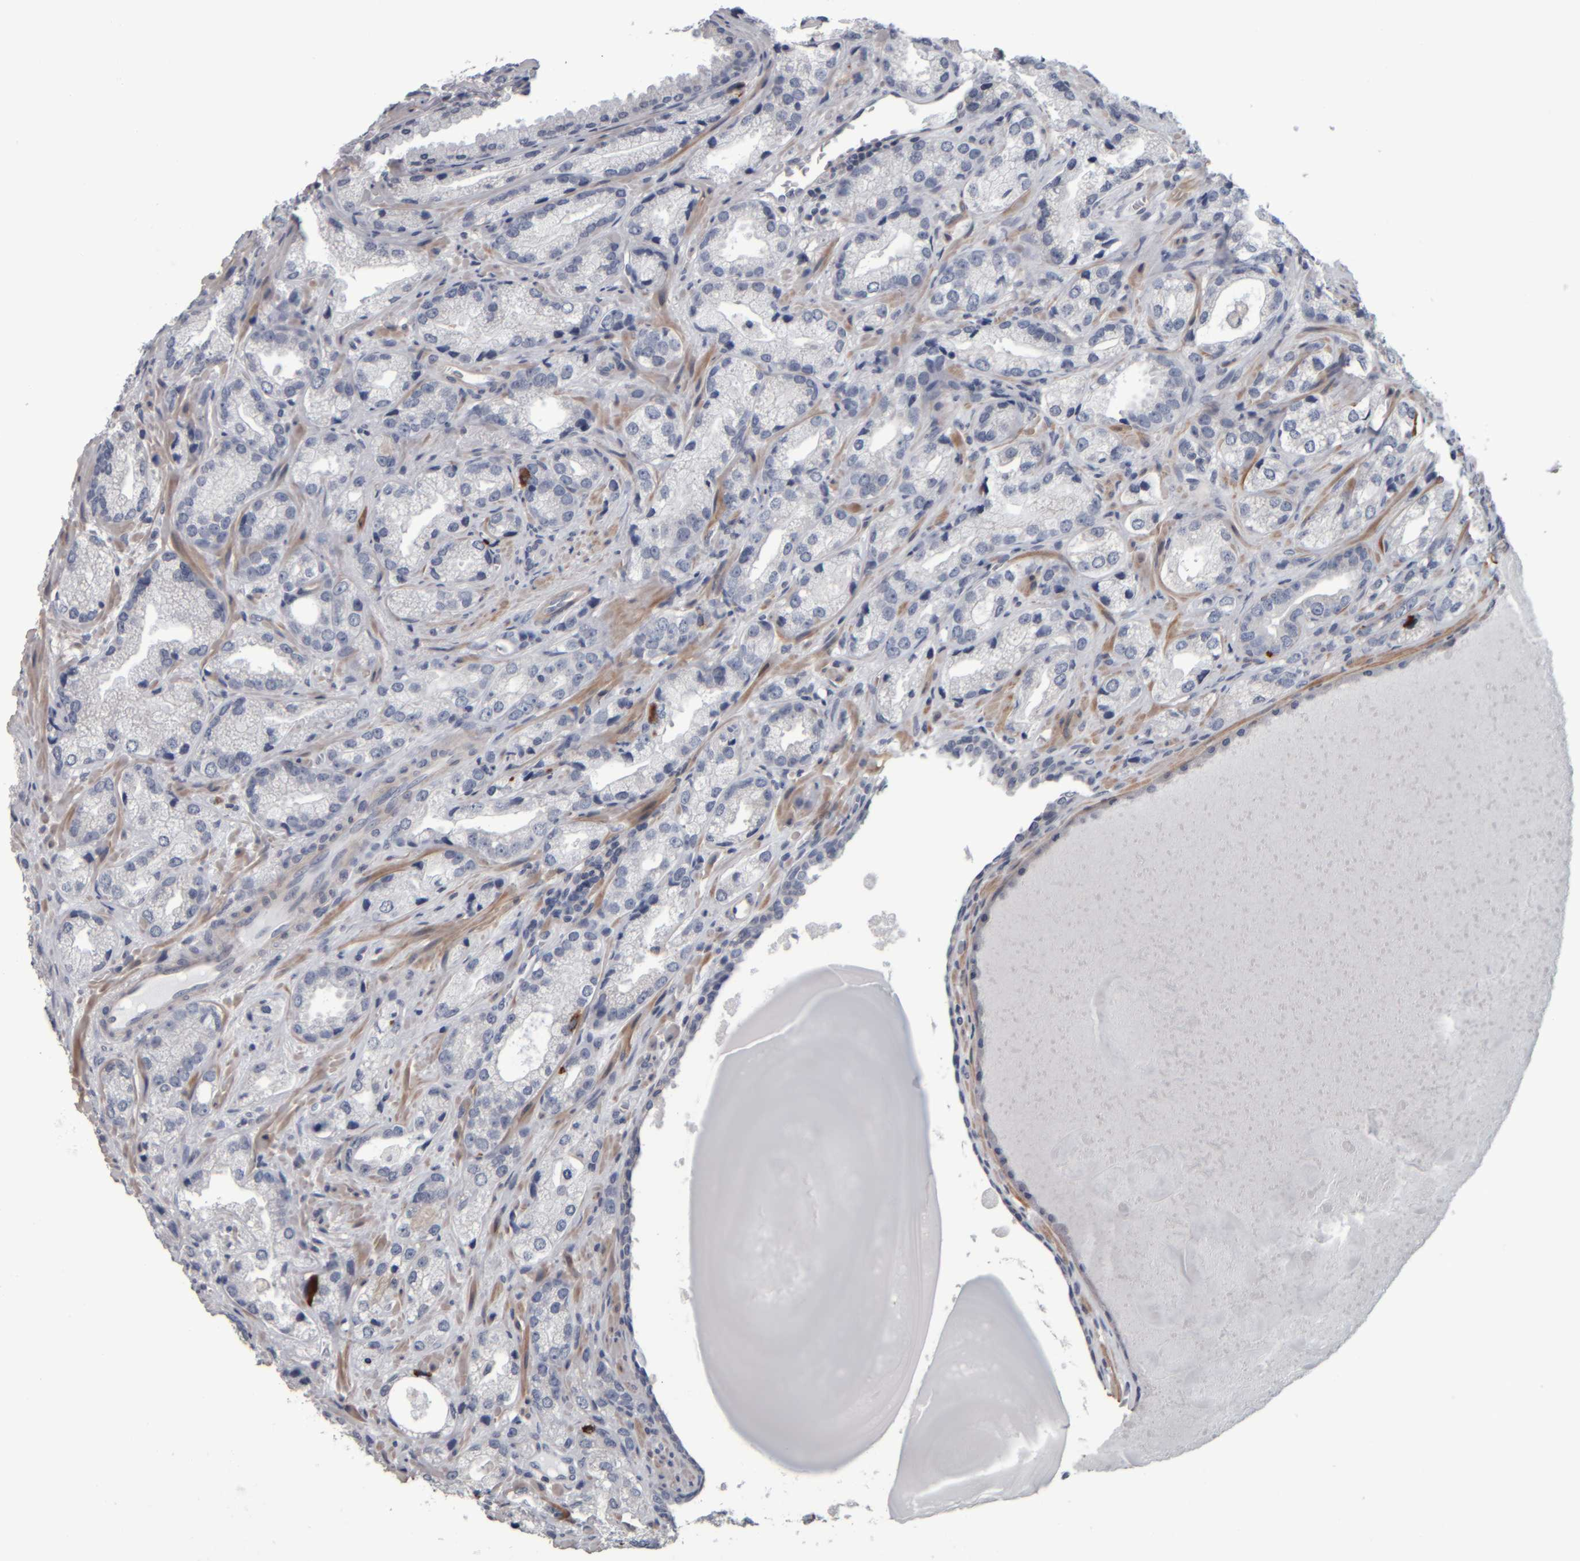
{"staining": {"intensity": "negative", "quantity": "none", "location": "none"}, "tissue": "prostate cancer", "cell_type": "Tumor cells", "image_type": "cancer", "snomed": [{"axis": "morphology", "description": "Adenocarcinoma, High grade"}, {"axis": "topography", "description": "Prostate"}], "caption": "Prostate high-grade adenocarcinoma was stained to show a protein in brown. There is no significant positivity in tumor cells. The staining was performed using DAB (3,3'-diaminobenzidine) to visualize the protein expression in brown, while the nuclei were stained in blue with hematoxylin (Magnification: 20x).", "gene": "CAVIN4", "patient": {"sex": "male", "age": 63}}